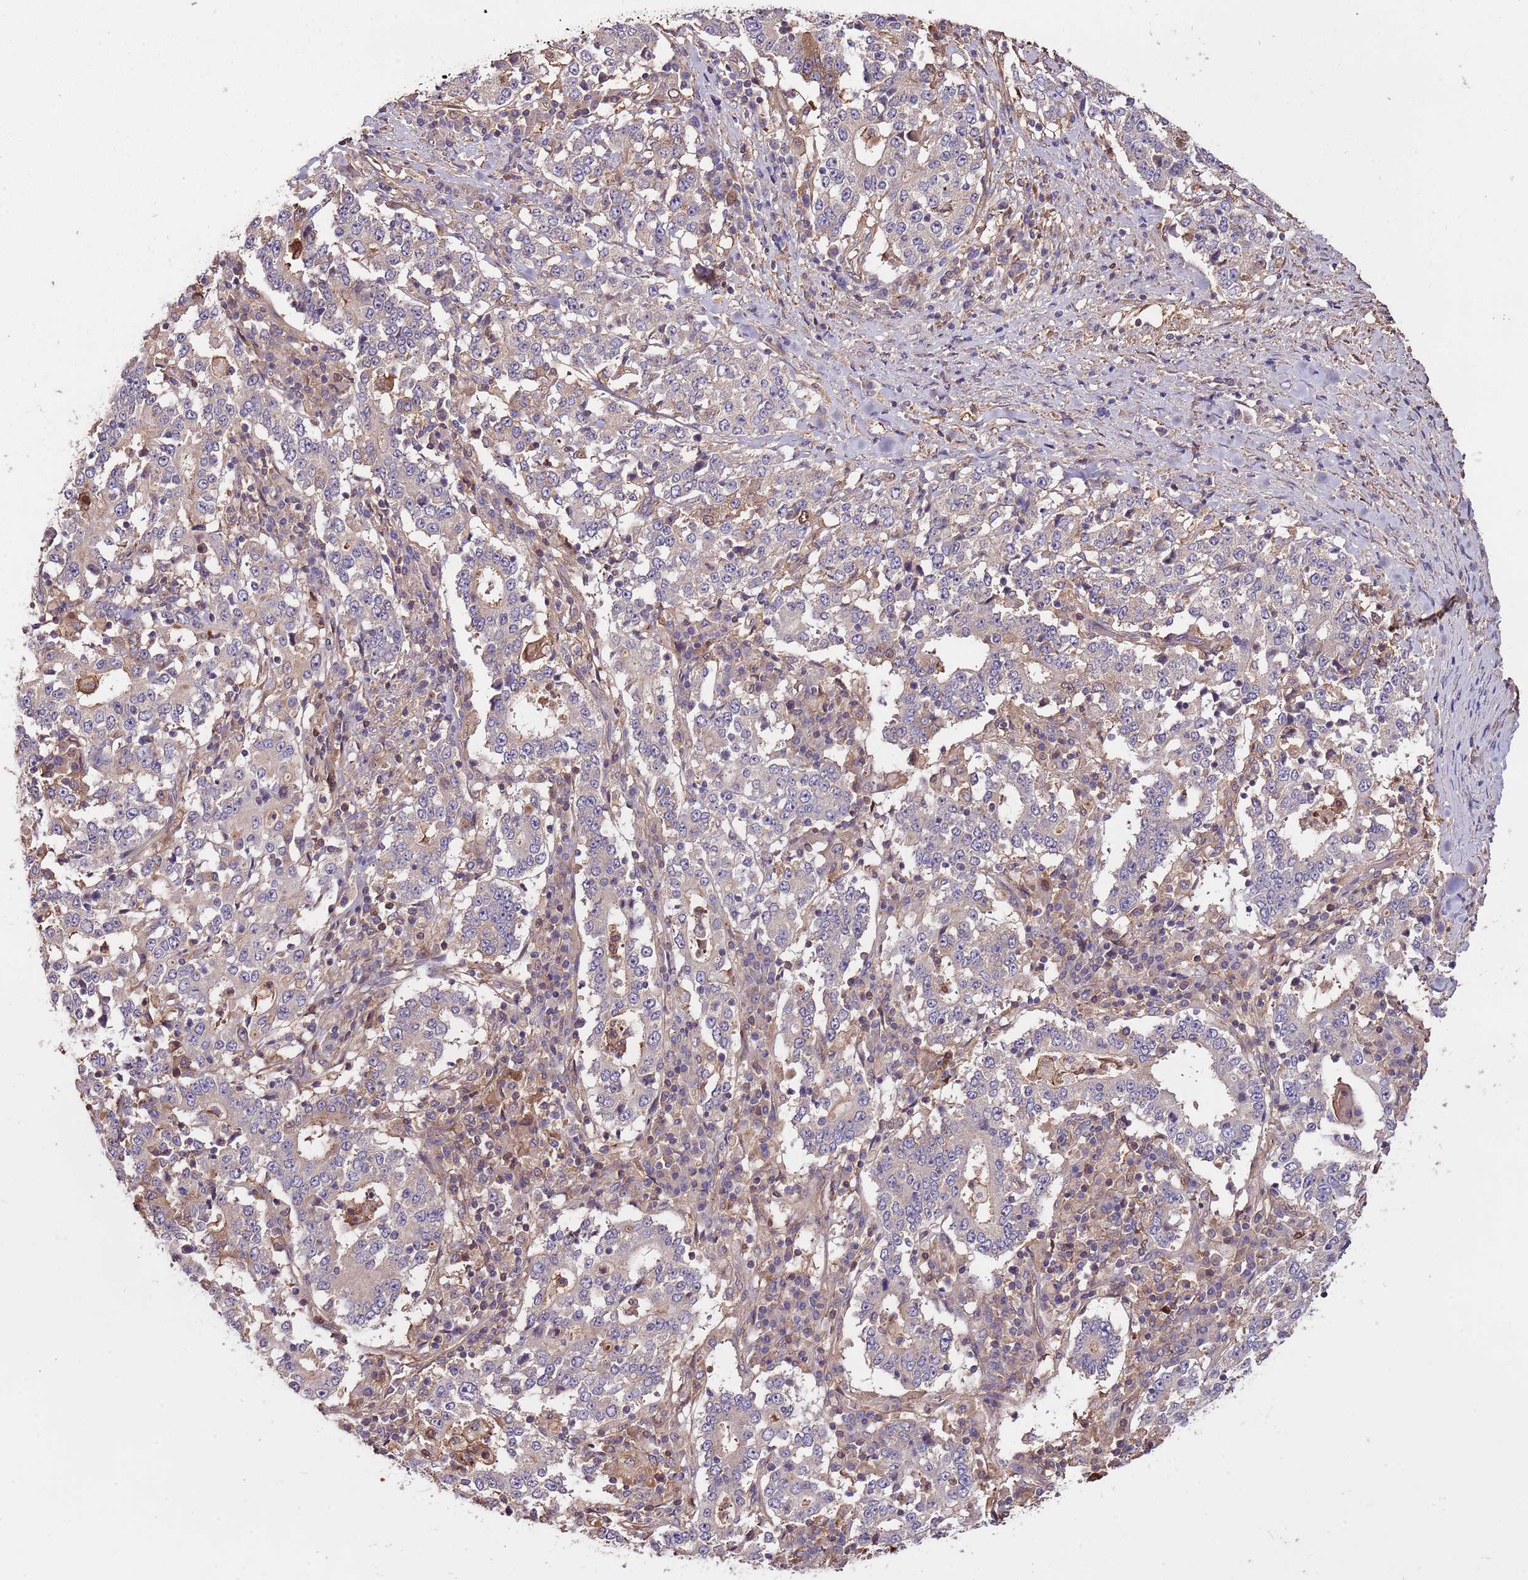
{"staining": {"intensity": "negative", "quantity": "none", "location": "none"}, "tissue": "stomach cancer", "cell_type": "Tumor cells", "image_type": "cancer", "snomed": [{"axis": "morphology", "description": "Adenocarcinoma, NOS"}, {"axis": "topography", "description": "Stomach"}], "caption": "High magnification brightfield microscopy of stomach adenocarcinoma stained with DAB (brown) and counterstained with hematoxylin (blue): tumor cells show no significant staining. (DAB IHC with hematoxylin counter stain).", "gene": "DENR", "patient": {"sex": "male", "age": 59}}